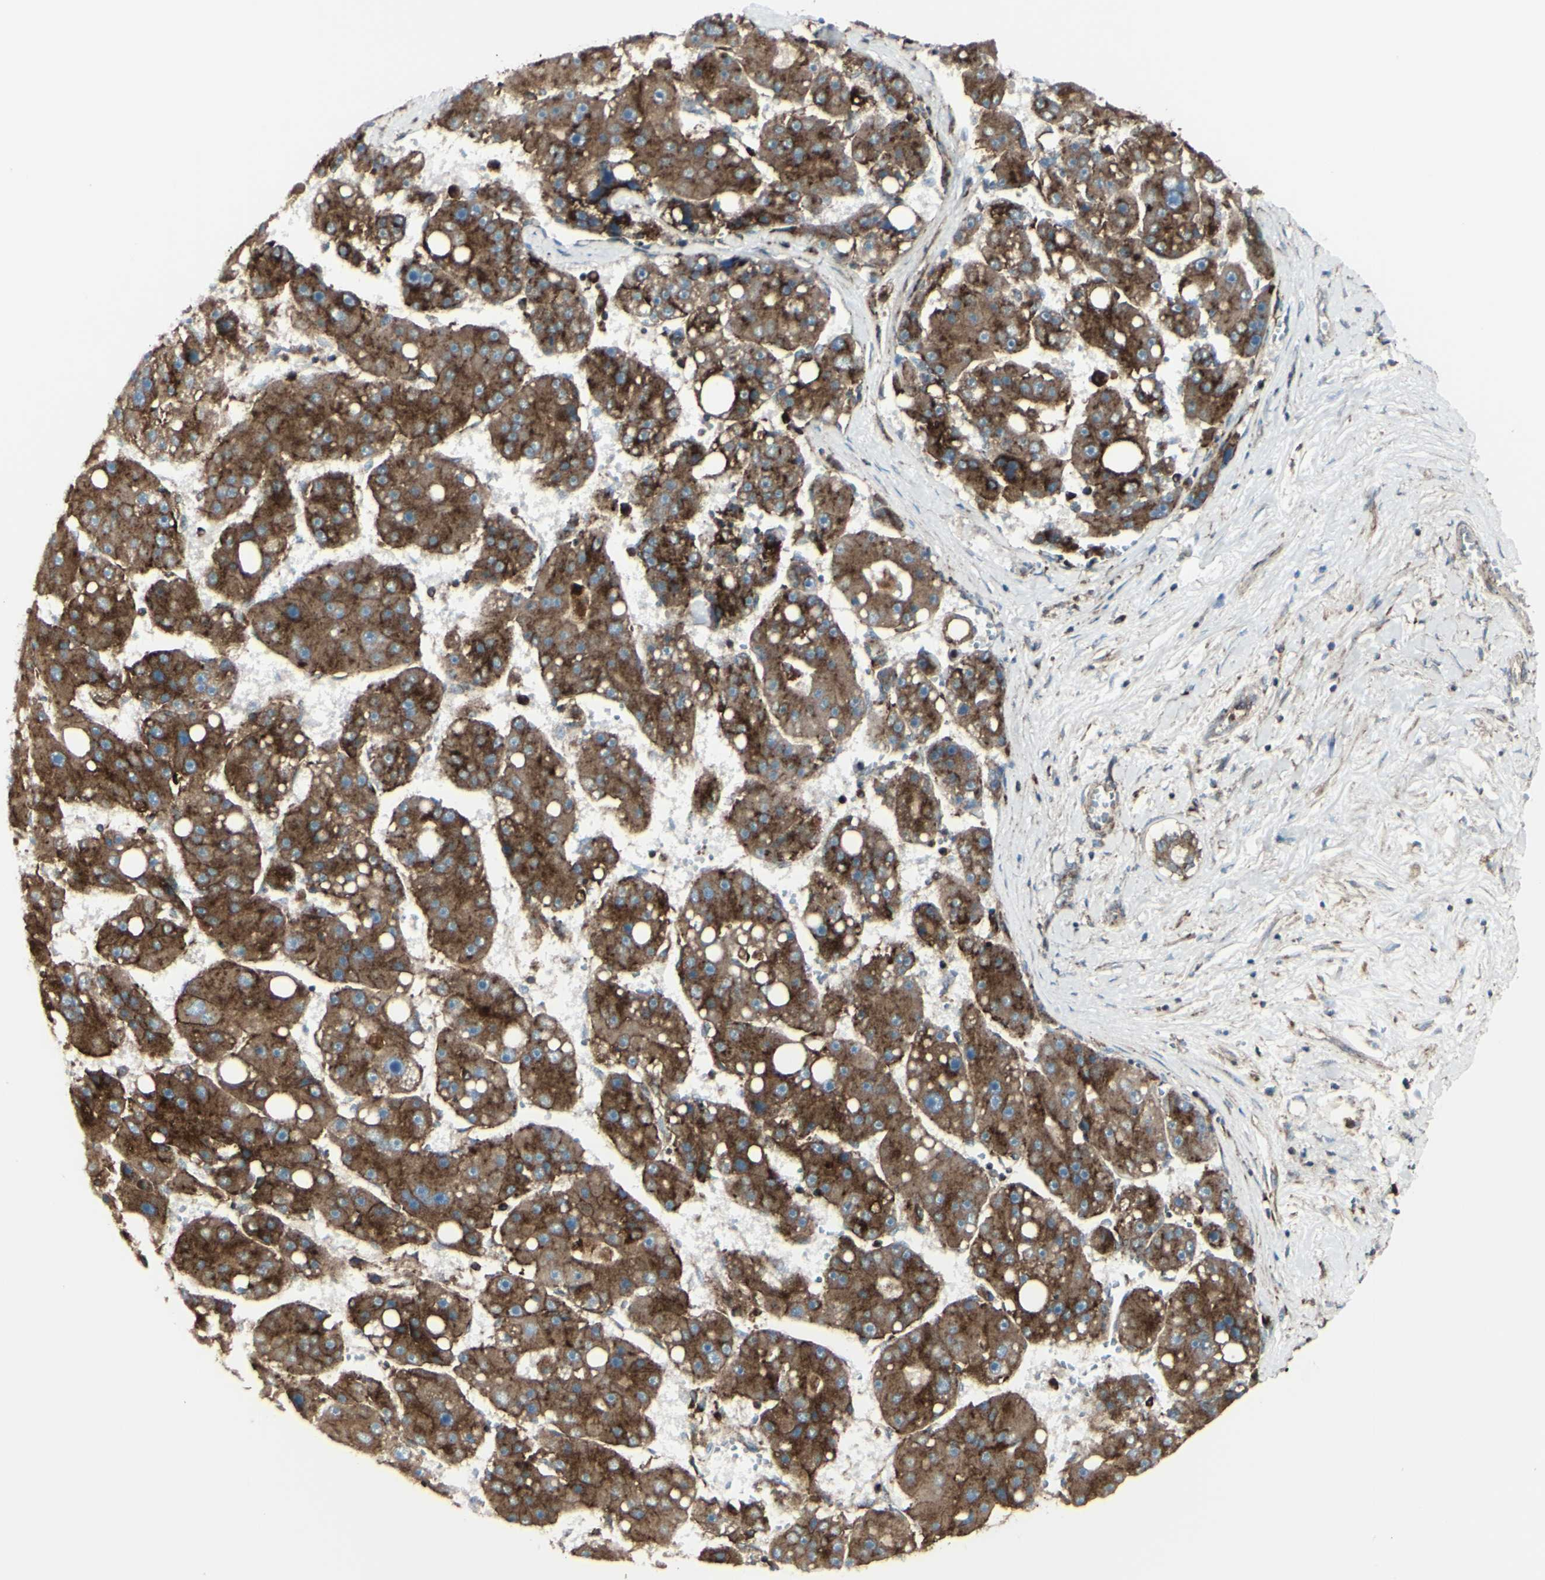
{"staining": {"intensity": "strong", "quantity": ">75%", "location": "cytoplasmic/membranous"}, "tissue": "liver cancer", "cell_type": "Tumor cells", "image_type": "cancer", "snomed": [{"axis": "morphology", "description": "Carcinoma, Hepatocellular, NOS"}, {"axis": "topography", "description": "Liver"}], "caption": "Immunohistochemistry of human liver hepatocellular carcinoma exhibits high levels of strong cytoplasmic/membranous expression in about >75% of tumor cells. (brown staining indicates protein expression, while blue staining denotes nuclei).", "gene": "NAPA", "patient": {"sex": "female", "age": 61}}